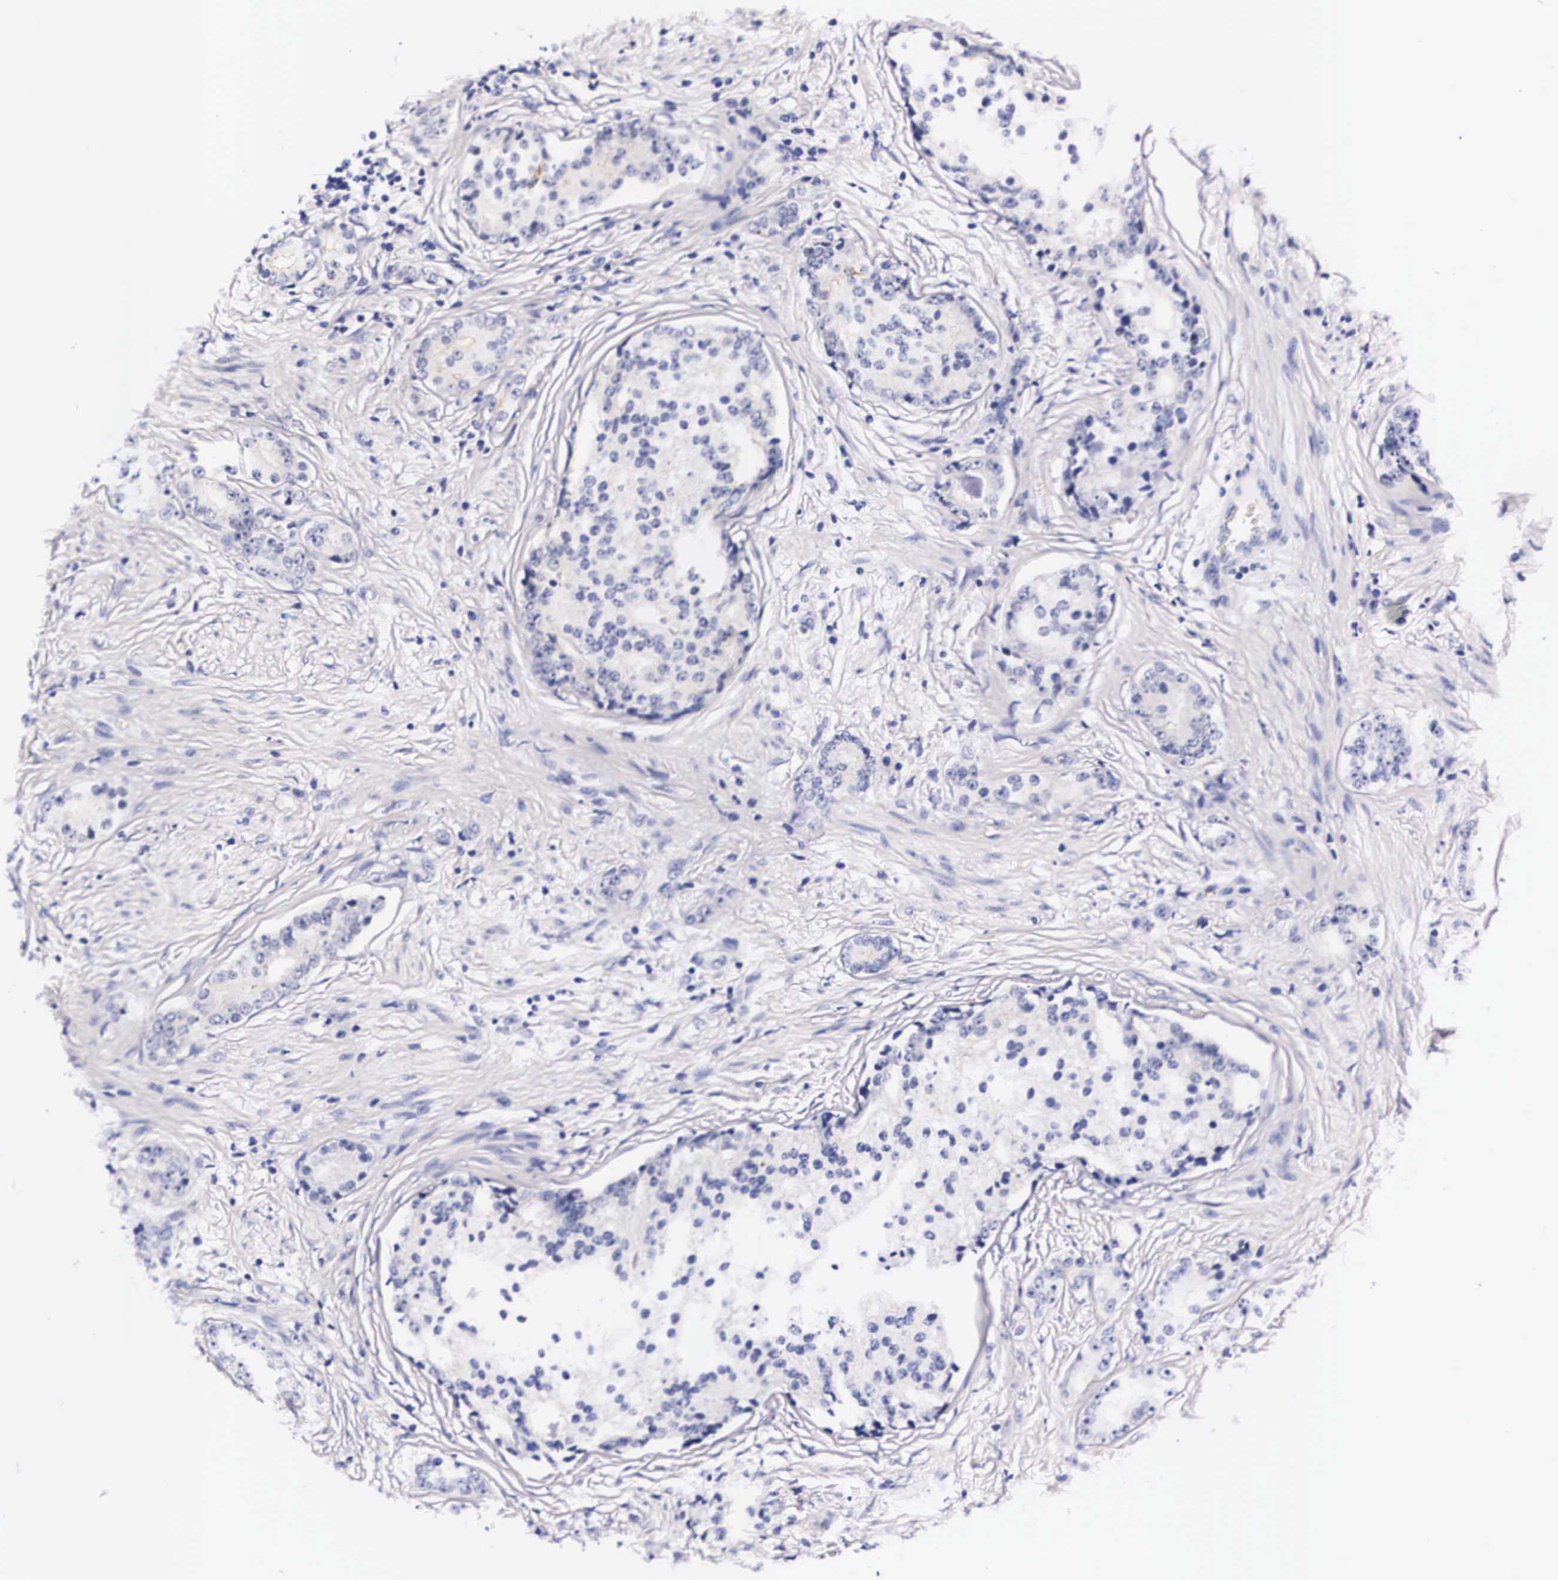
{"staining": {"intensity": "negative", "quantity": "none", "location": "none"}, "tissue": "prostate cancer", "cell_type": "Tumor cells", "image_type": "cancer", "snomed": [{"axis": "morphology", "description": "Adenocarcinoma, Medium grade"}, {"axis": "topography", "description": "Prostate"}], "caption": "Immunohistochemistry (IHC) image of prostate cancer (medium-grade adenocarcinoma) stained for a protein (brown), which shows no staining in tumor cells. (Stains: DAB IHC with hematoxylin counter stain, Microscopy: brightfield microscopy at high magnification).", "gene": "PHETA2", "patient": {"sex": "male", "age": 59}}